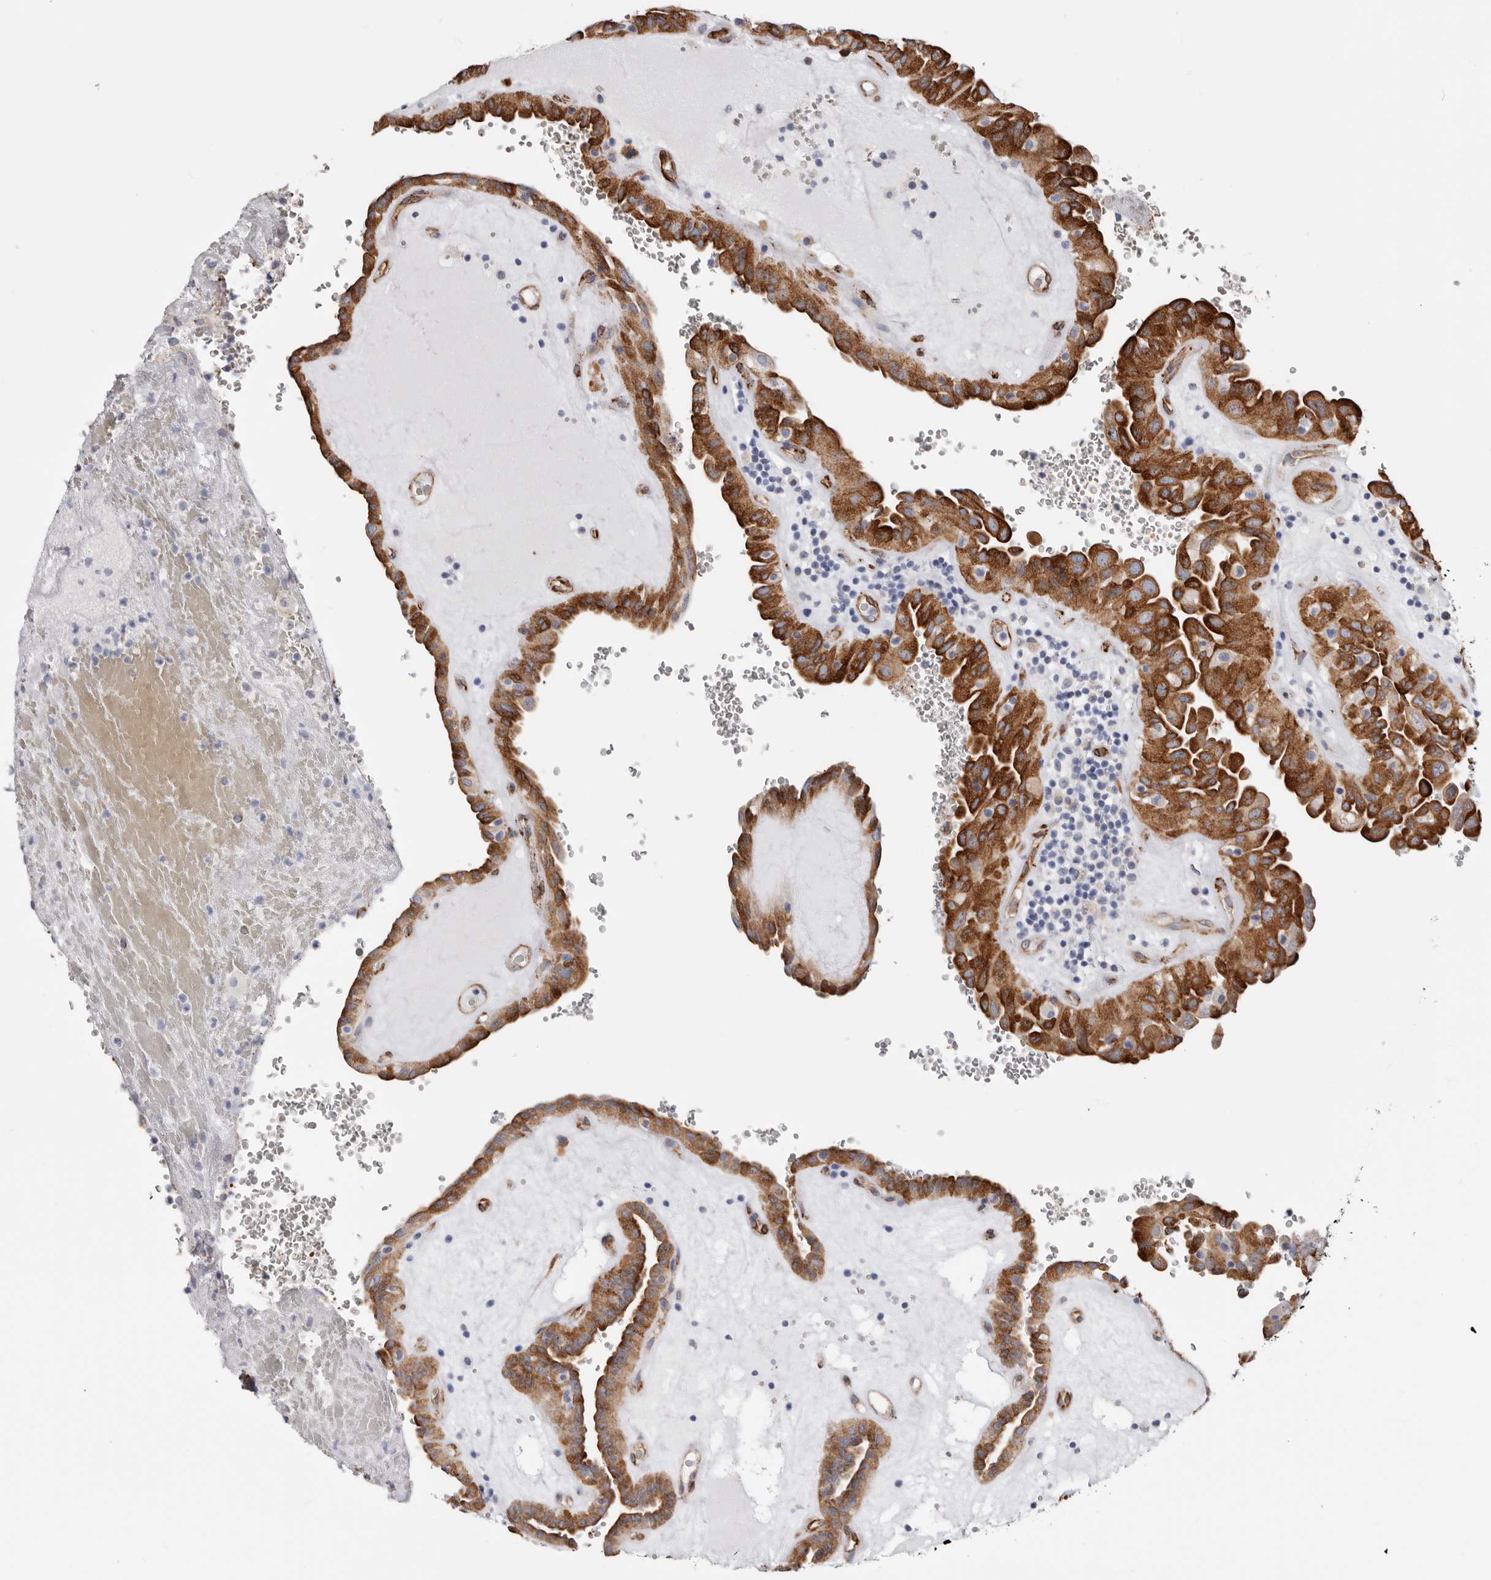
{"staining": {"intensity": "strong", "quantity": ">75%", "location": "cytoplasmic/membranous"}, "tissue": "thyroid cancer", "cell_type": "Tumor cells", "image_type": "cancer", "snomed": [{"axis": "morphology", "description": "Papillary adenocarcinoma, NOS"}, {"axis": "topography", "description": "Thyroid gland"}], "caption": "Thyroid cancer tissue shows strong cytoplasmic/membranous staining in approximately >75% of tumor cells", "gene": "SEMA3E", "patient": {"sex": "male", "age": 77}}